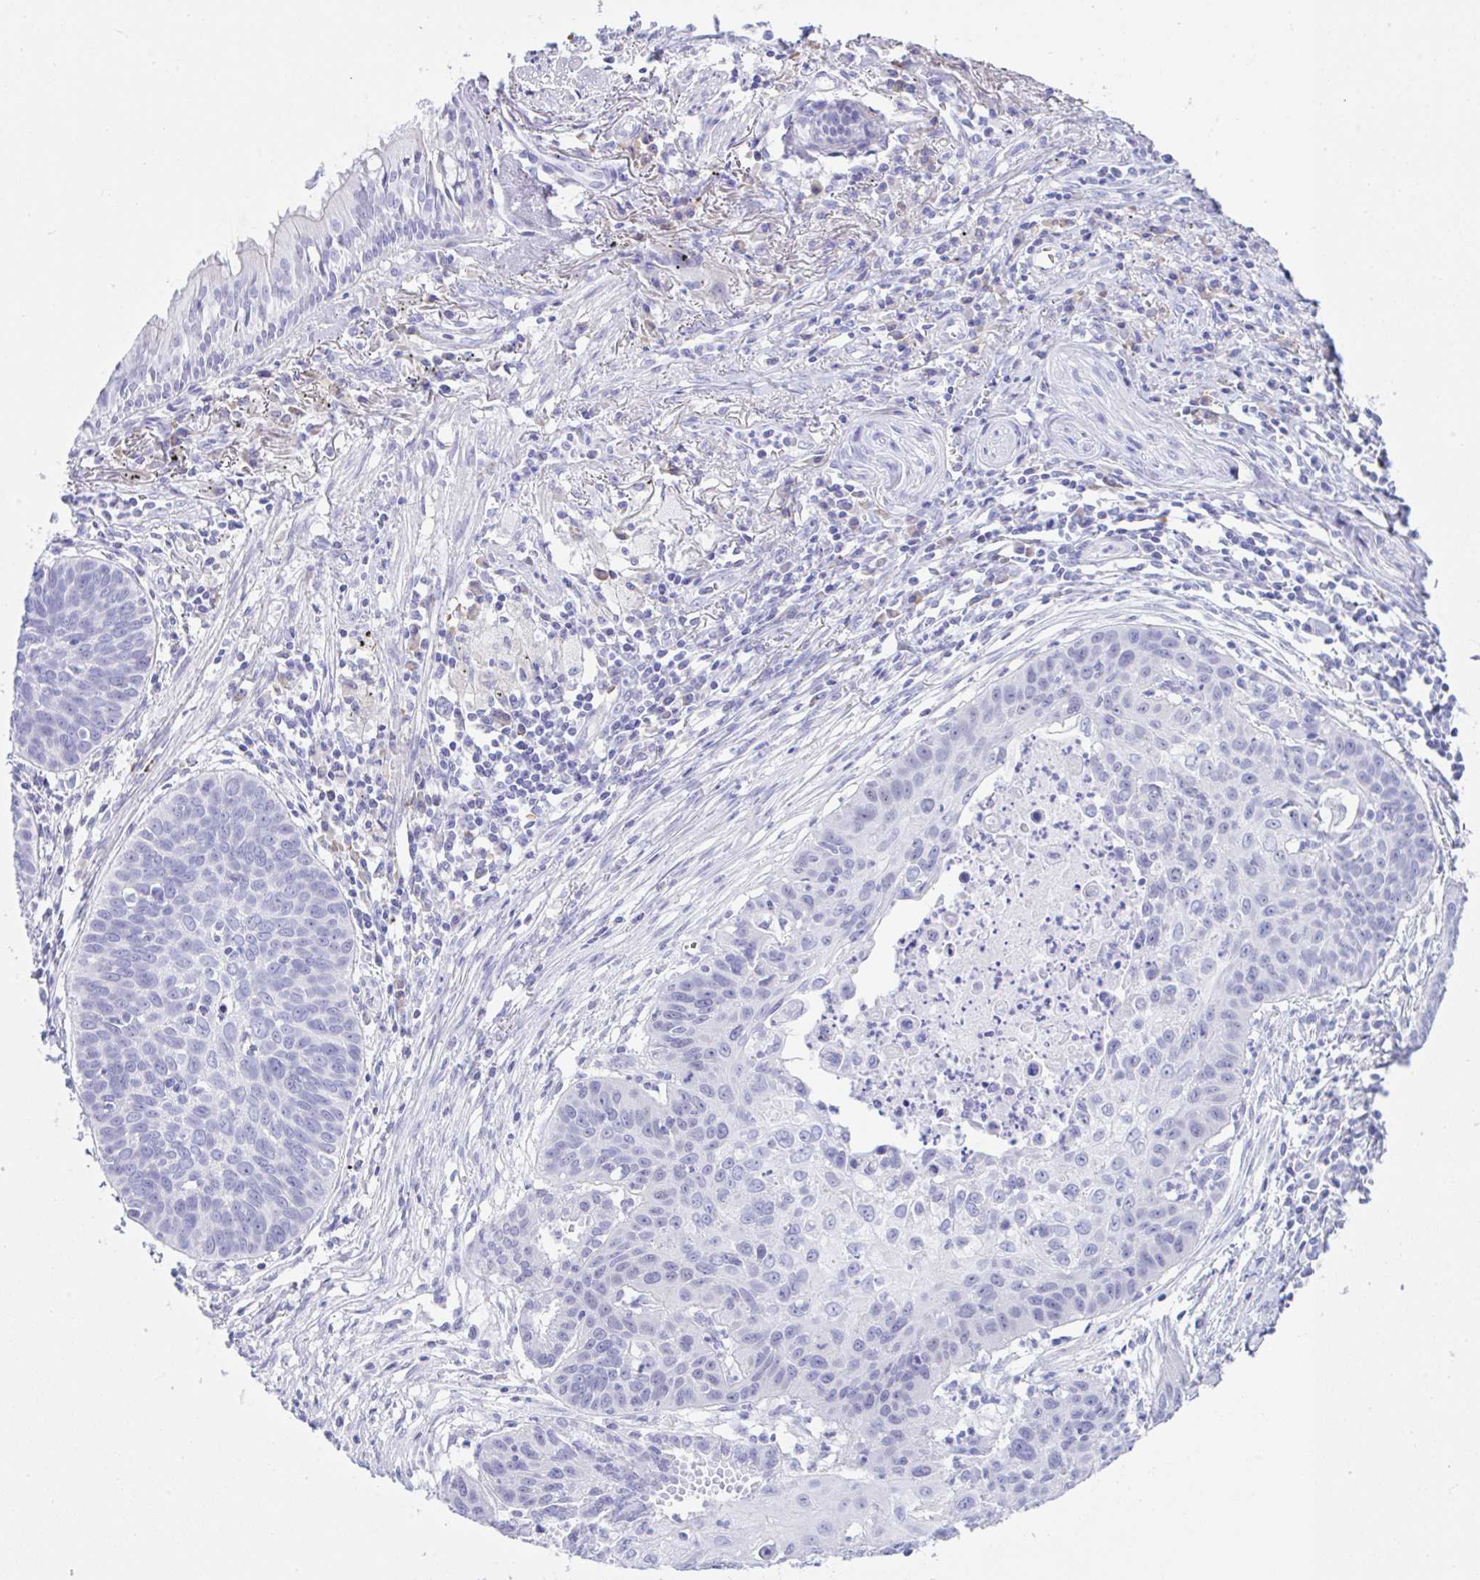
{"staining": {"intensity": "negative", "quantity": "none", "location": "none"}, "tissue": "lung cancer", "cell_type": "Tumor cells", "image_type": "cancer", "snomed": [{"axis": "morphology", "description": "Squamous cell carcinoma, NOS"}, {"axis": "topography", "description": "Lung"}], "caption": "An immunohistochemistry histopathology image of lung squamous cell carcinoma is shown. There is no staining in tumor cells of lung squamous cell carcinoma. The staining is performed using DAB (3,3'-diaminobenzidine) brown chromogen with nuclei counter-stained in using hematoxylin.", "gene": "SEL1L2", "patient": {"sex": "male", "age": 71}}